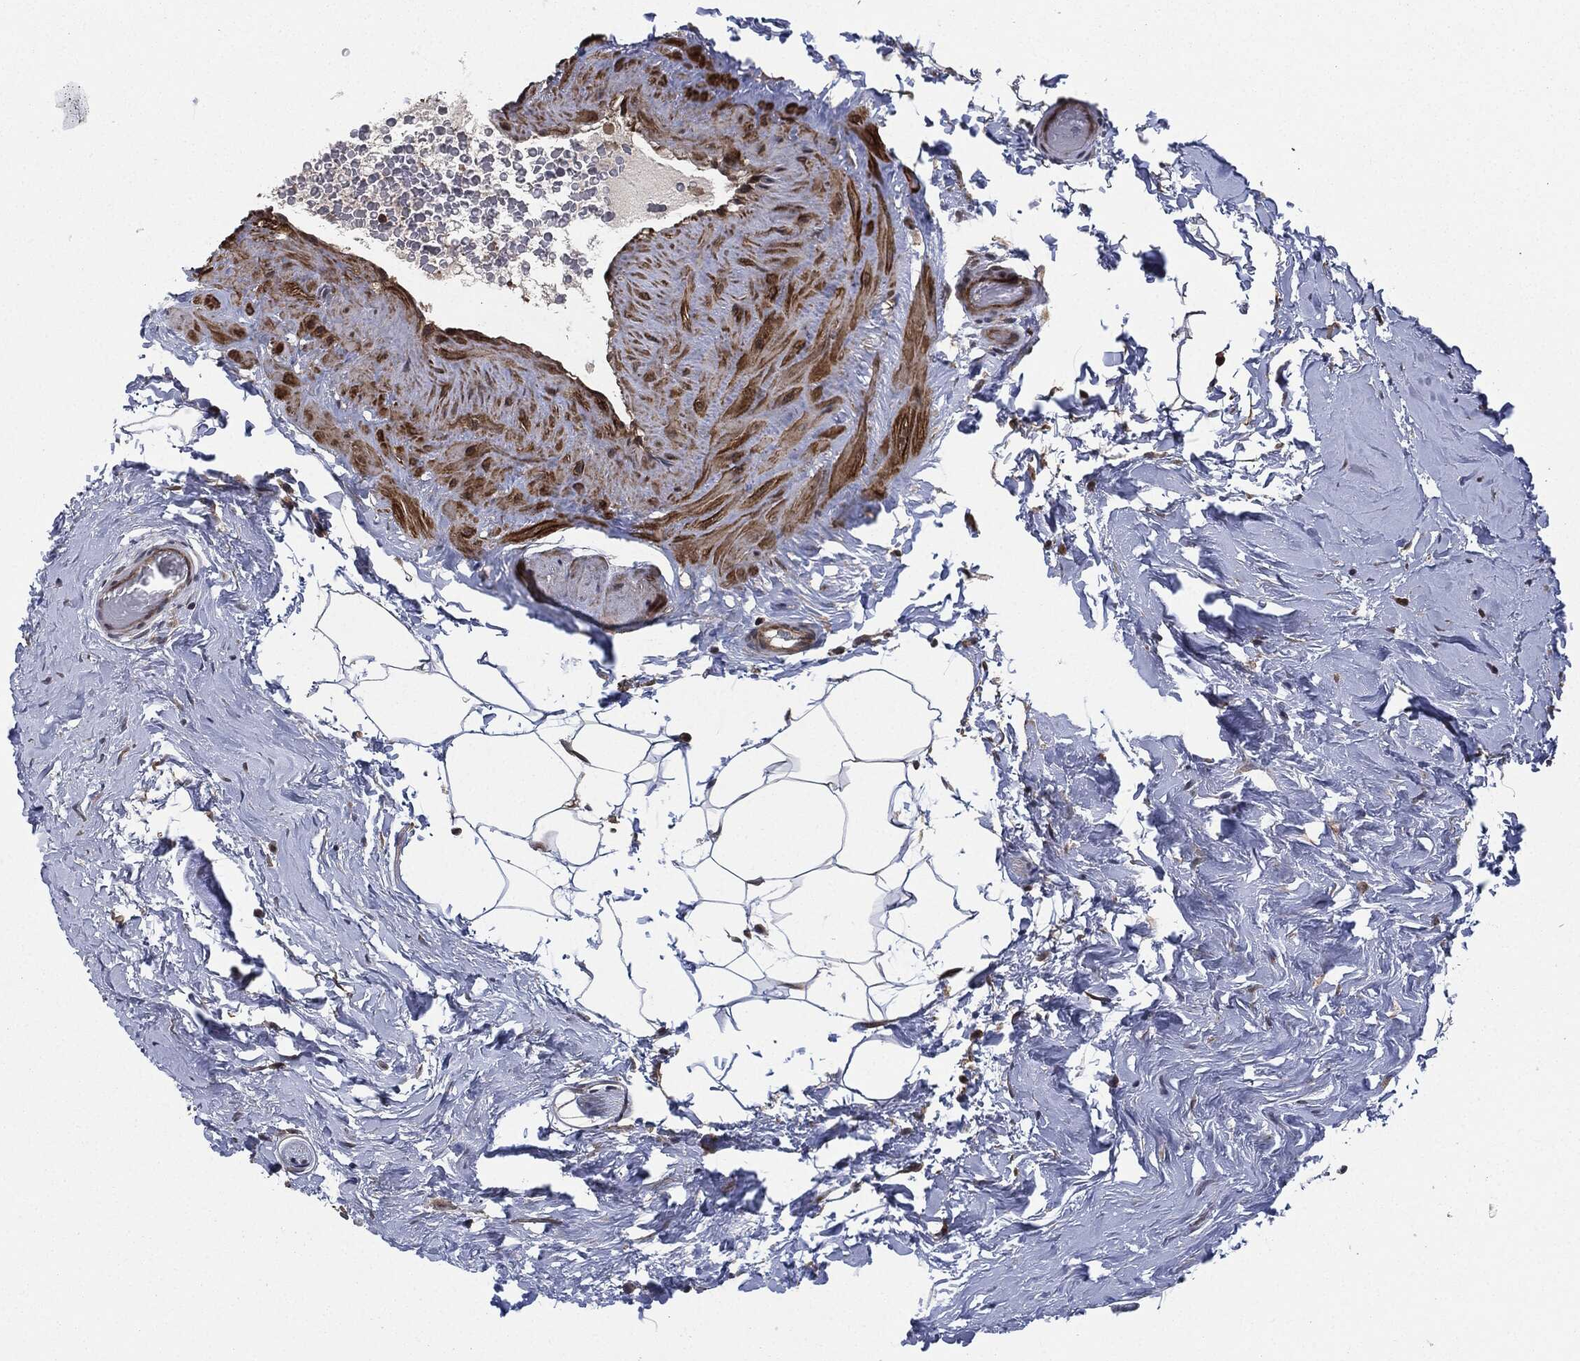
{"staining": {"intensity": "negative", "quantity": "none", "location": "none"}, "tissue": "adipose tissue", "cell_type": "Adipocytes", "image_type": "normal", "snomed": [{"axis": "morphology", "description": "Normal tissue, NOS"}, {"axis": "topography", "description": "Soft tissue"}, {"axis": "topography", "description": "Vascular tissue"}], "caption": "IHC photomicrograph of benign adipose tissue stained for a protein (brown), which displays no staining in adipocytes.", "gene": "UBR1", "patient": {"sex": "male", "age": 41}}